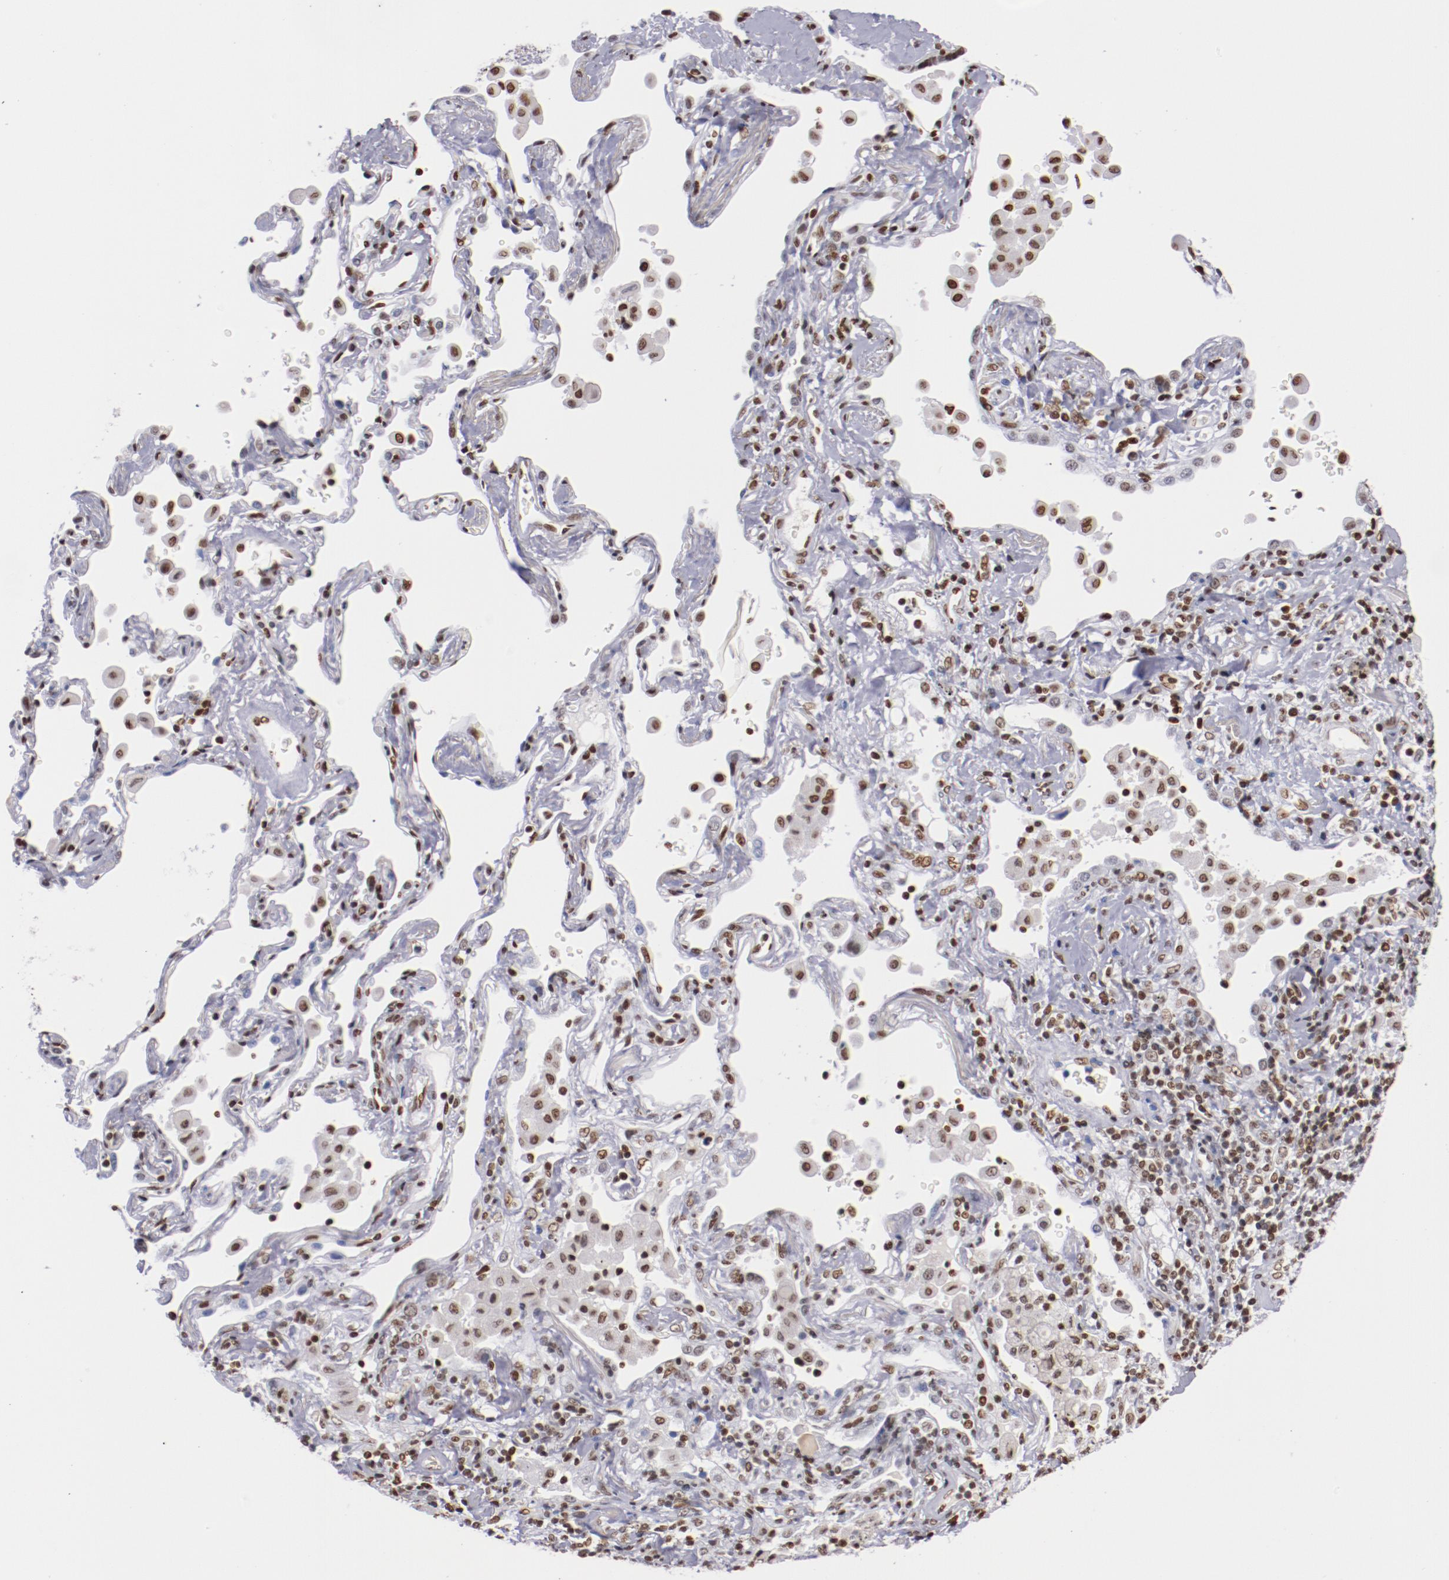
{"staining": {"intensity": "negative", "quantity": "none", "location": "none"}, "tissue": "lung cancer", "cell_type": "Tumor cells", "image_type": "cancer", "snomed": [{"axis": "morphology", "description": "Squamous cell carcinoma, NOS"}, {"axis": "topography", "description": "Lung"}], "caption": "Squamous cell carcinoma (lung) stained for a protein using immunohistochemistry (IHC) reveals no staining tumor cells.", "gene": "IFI16", "patient": {"sex": "female", "age": 67}}